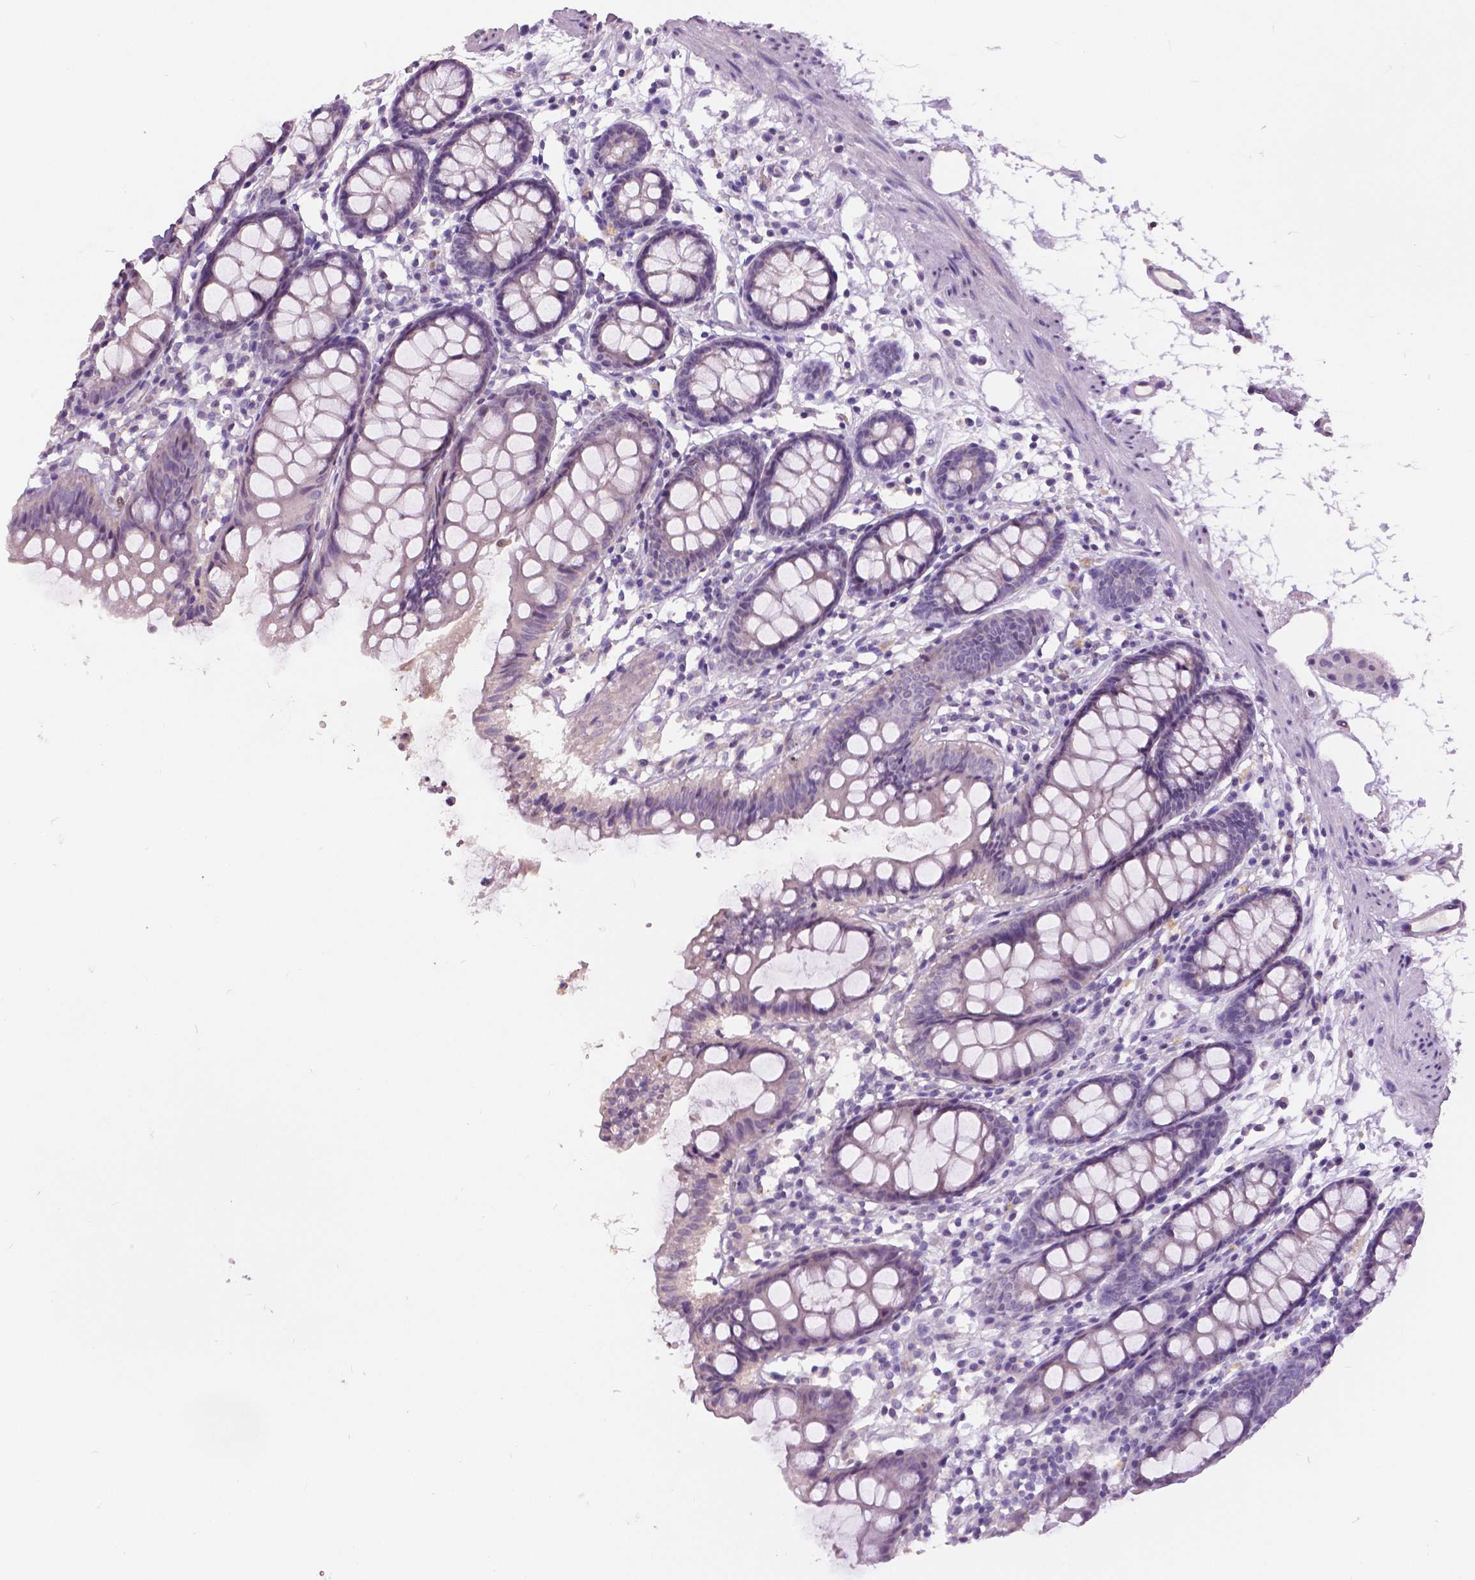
{"staining": {"intensity": "negative", "quantity": "none", "location": "none"}, "tissue": "colon", "cell_type": "Endothelial cells", "image_type": "normal", "snomed": [{"axis": "morphology", "description": "Normal tissue, NOS"}, {"axis": "topography", "description": "Colon"}], "caption": "Immunohistochemistry (IHC) photomicrograph of benign human colon stained for a protein (brown), which exhibits no staining in endothelial cells.", "gene": "GRIN2A", "patient": {"sex": "female", "age": 84}}